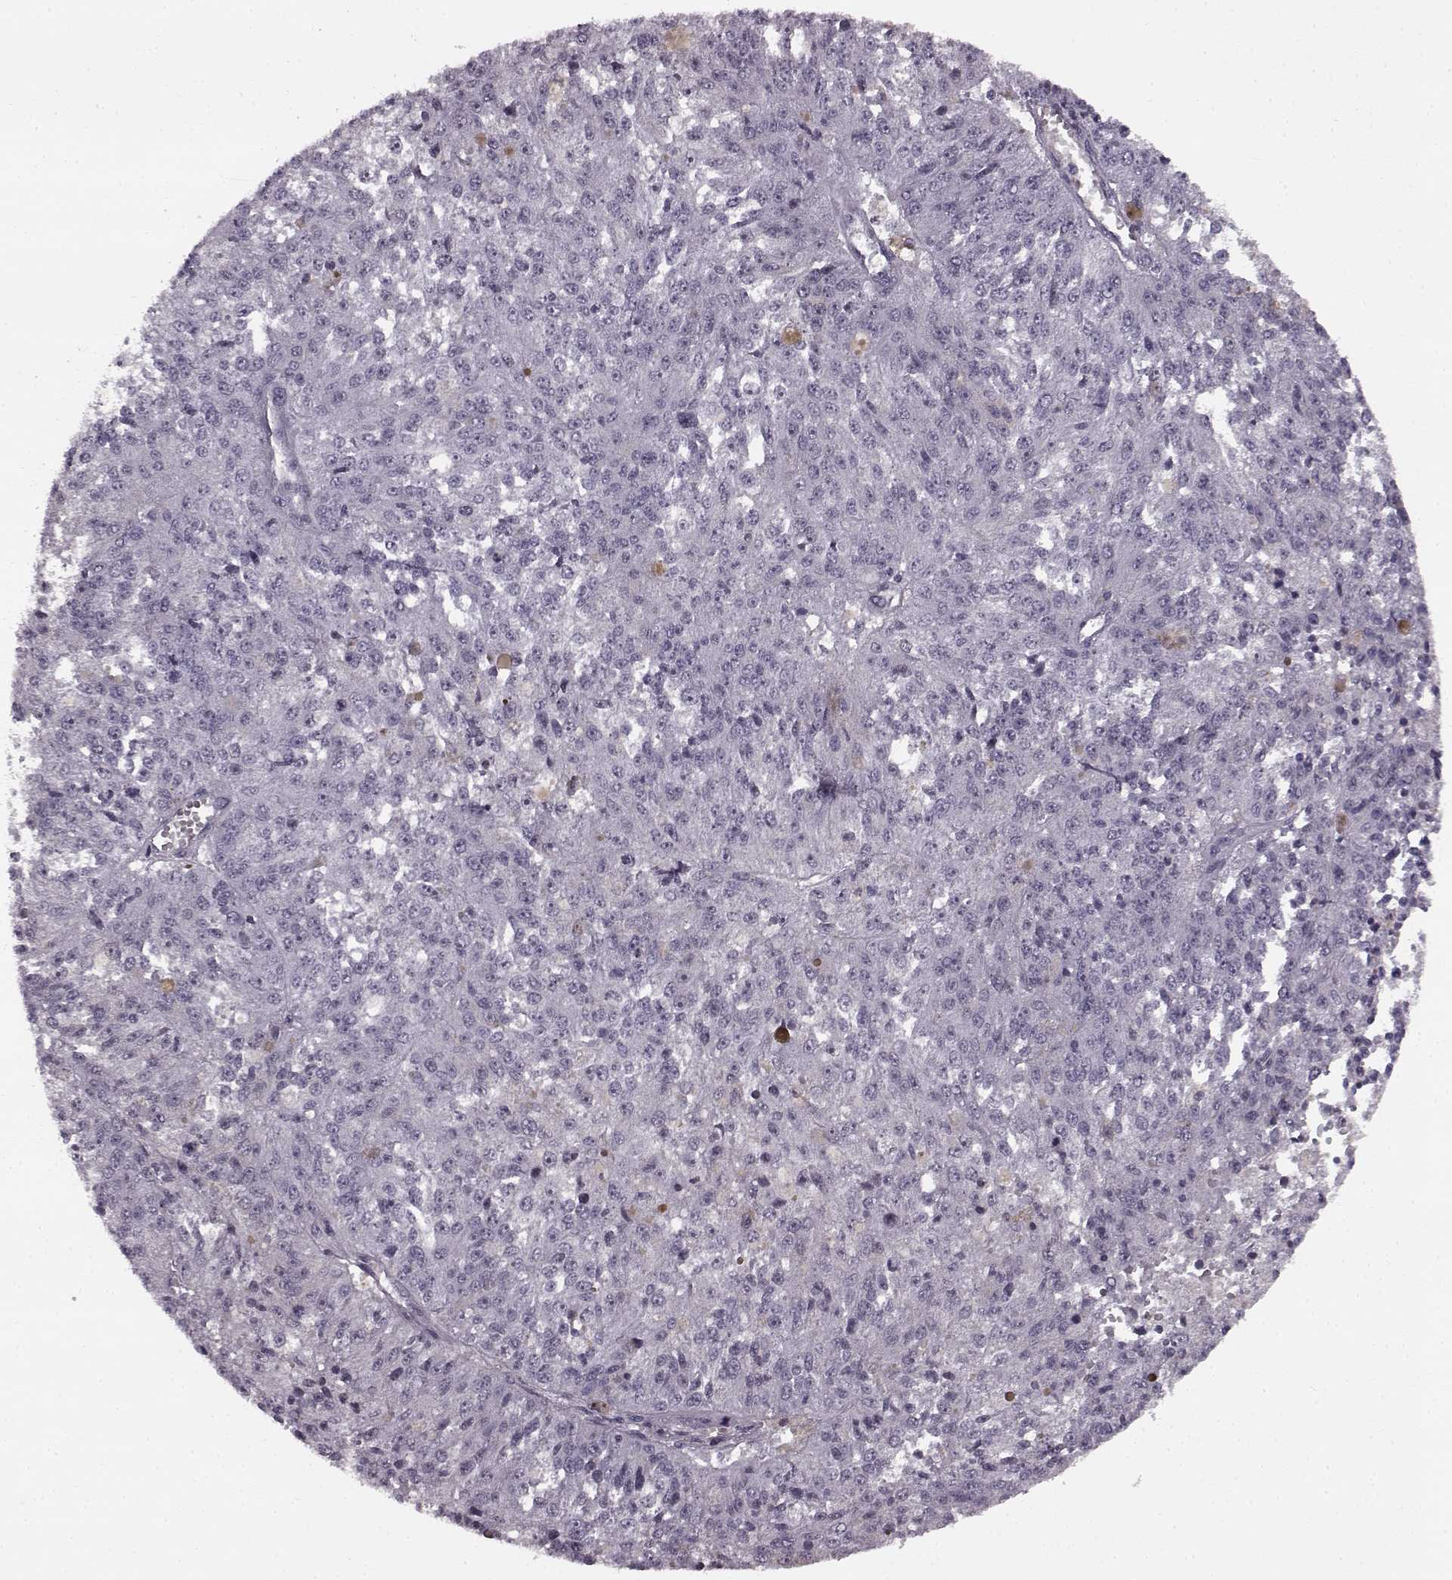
{"staining": {"intensity": "negative", "quantity": "none", "location": "none"}, "tissue": "melanoma", "cell_type": "Tumor cells", "image_type": "cancer", "snomed": [{"axis": "morphology", "description": "Malignant melanoma, Metastatic site"}, {"axis": "topography", "description": "Lymph node"}], "caption": "Immunohistochemistry photomicrograph of neoplastic tissue: malignant melanoma (metastatic site) stained with DAB reveals no significant protein staining in tumor cells.", "gene": "PRPH2", "patient": {"sex": "female", "age": 64}}